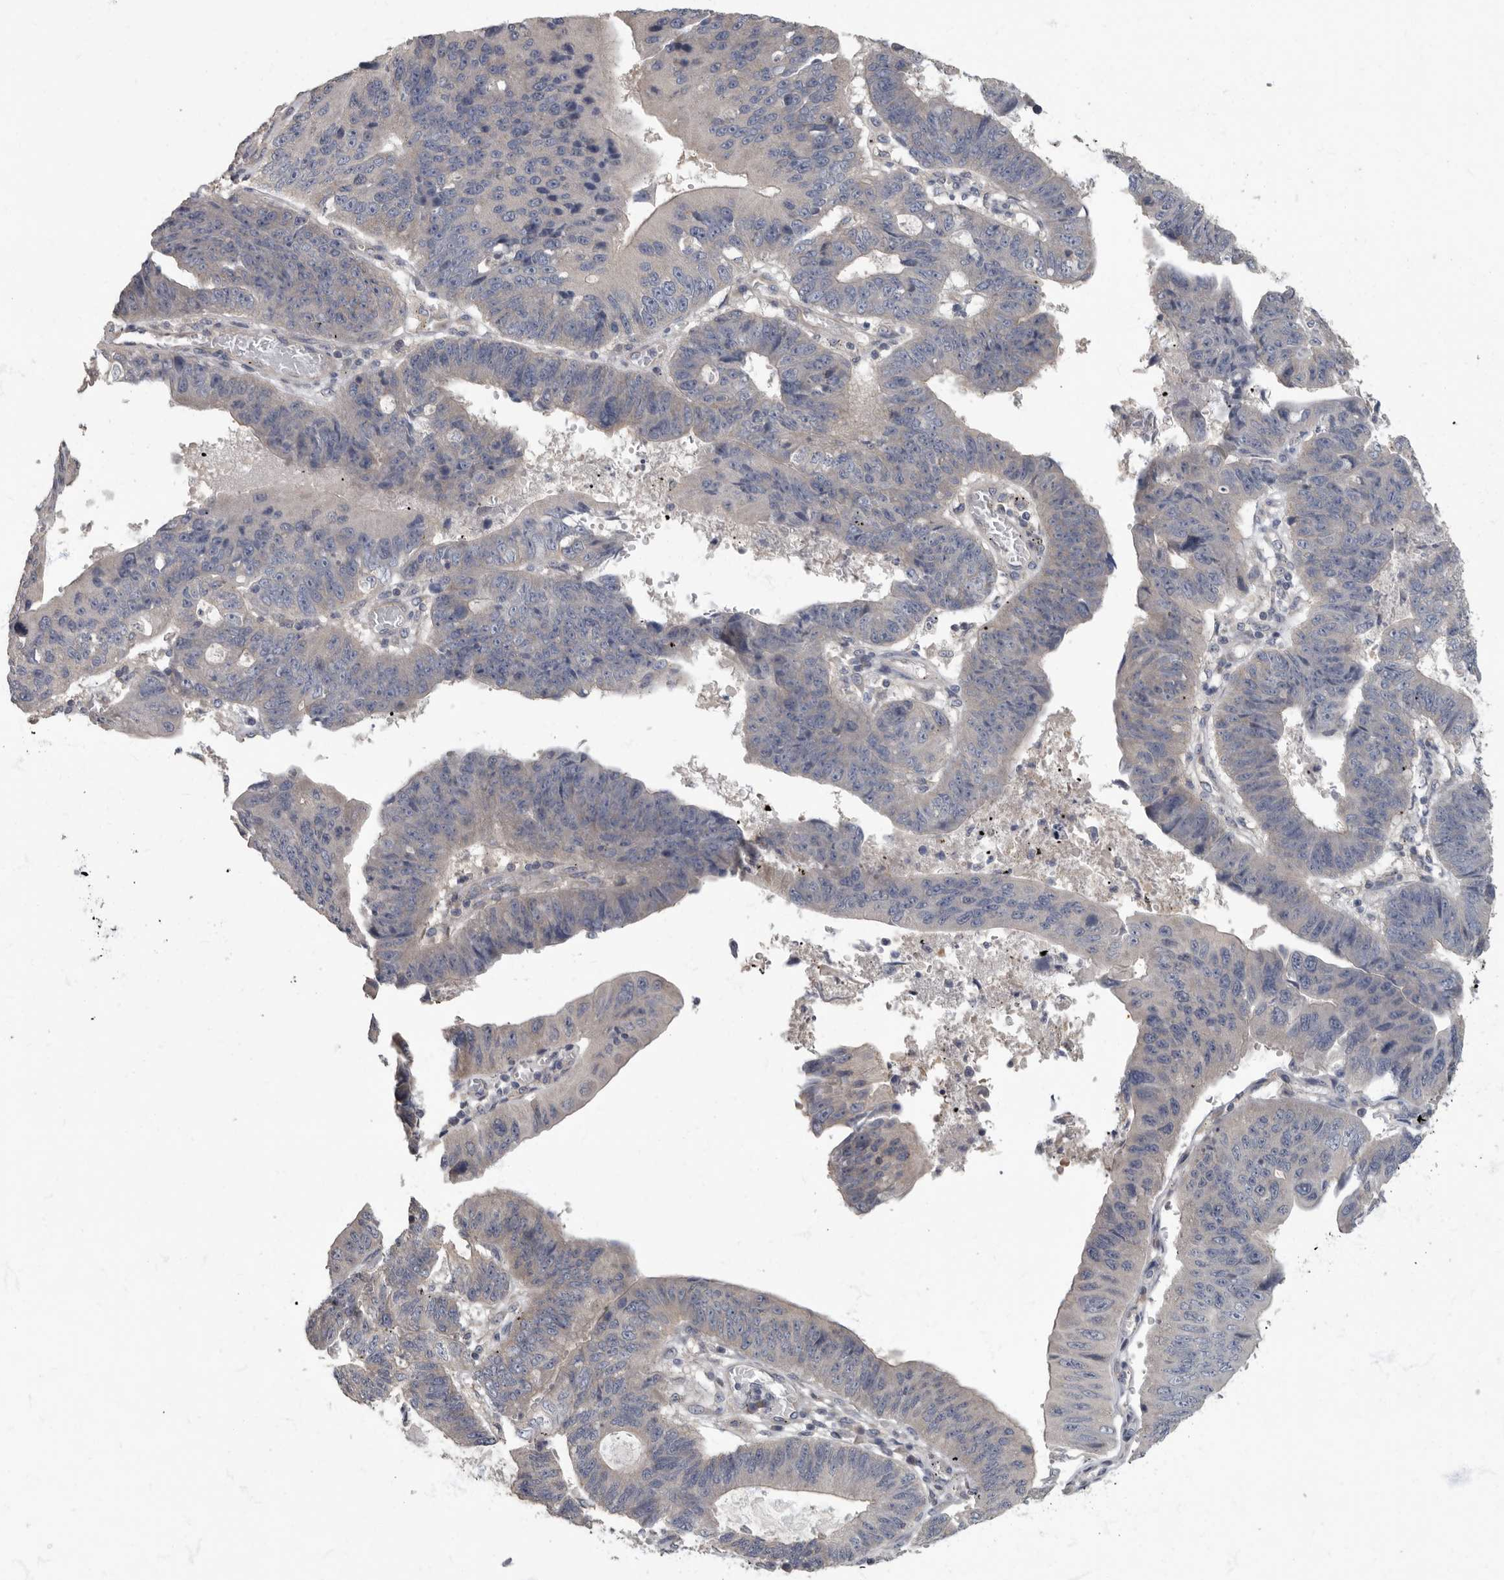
{"staining": {"intensity": "negative", "quantity": "none", "location": "none"}, "tissue": "stomach cancer", "cell_type": "Tumor cells", "image_type": "cancer", "snomed": [{"axis": "morphology", "description": "Adenocarcinoma, NOS"}, {"axis": "topography", "description": "Stomach"}], "caption": "Human stomach cancer (adenocarcinoma) stained for a protein using IHC reveals no positivity in tumor cells.", "gene": "PDK1", "patient": {"sex": "male", "age": 59}}